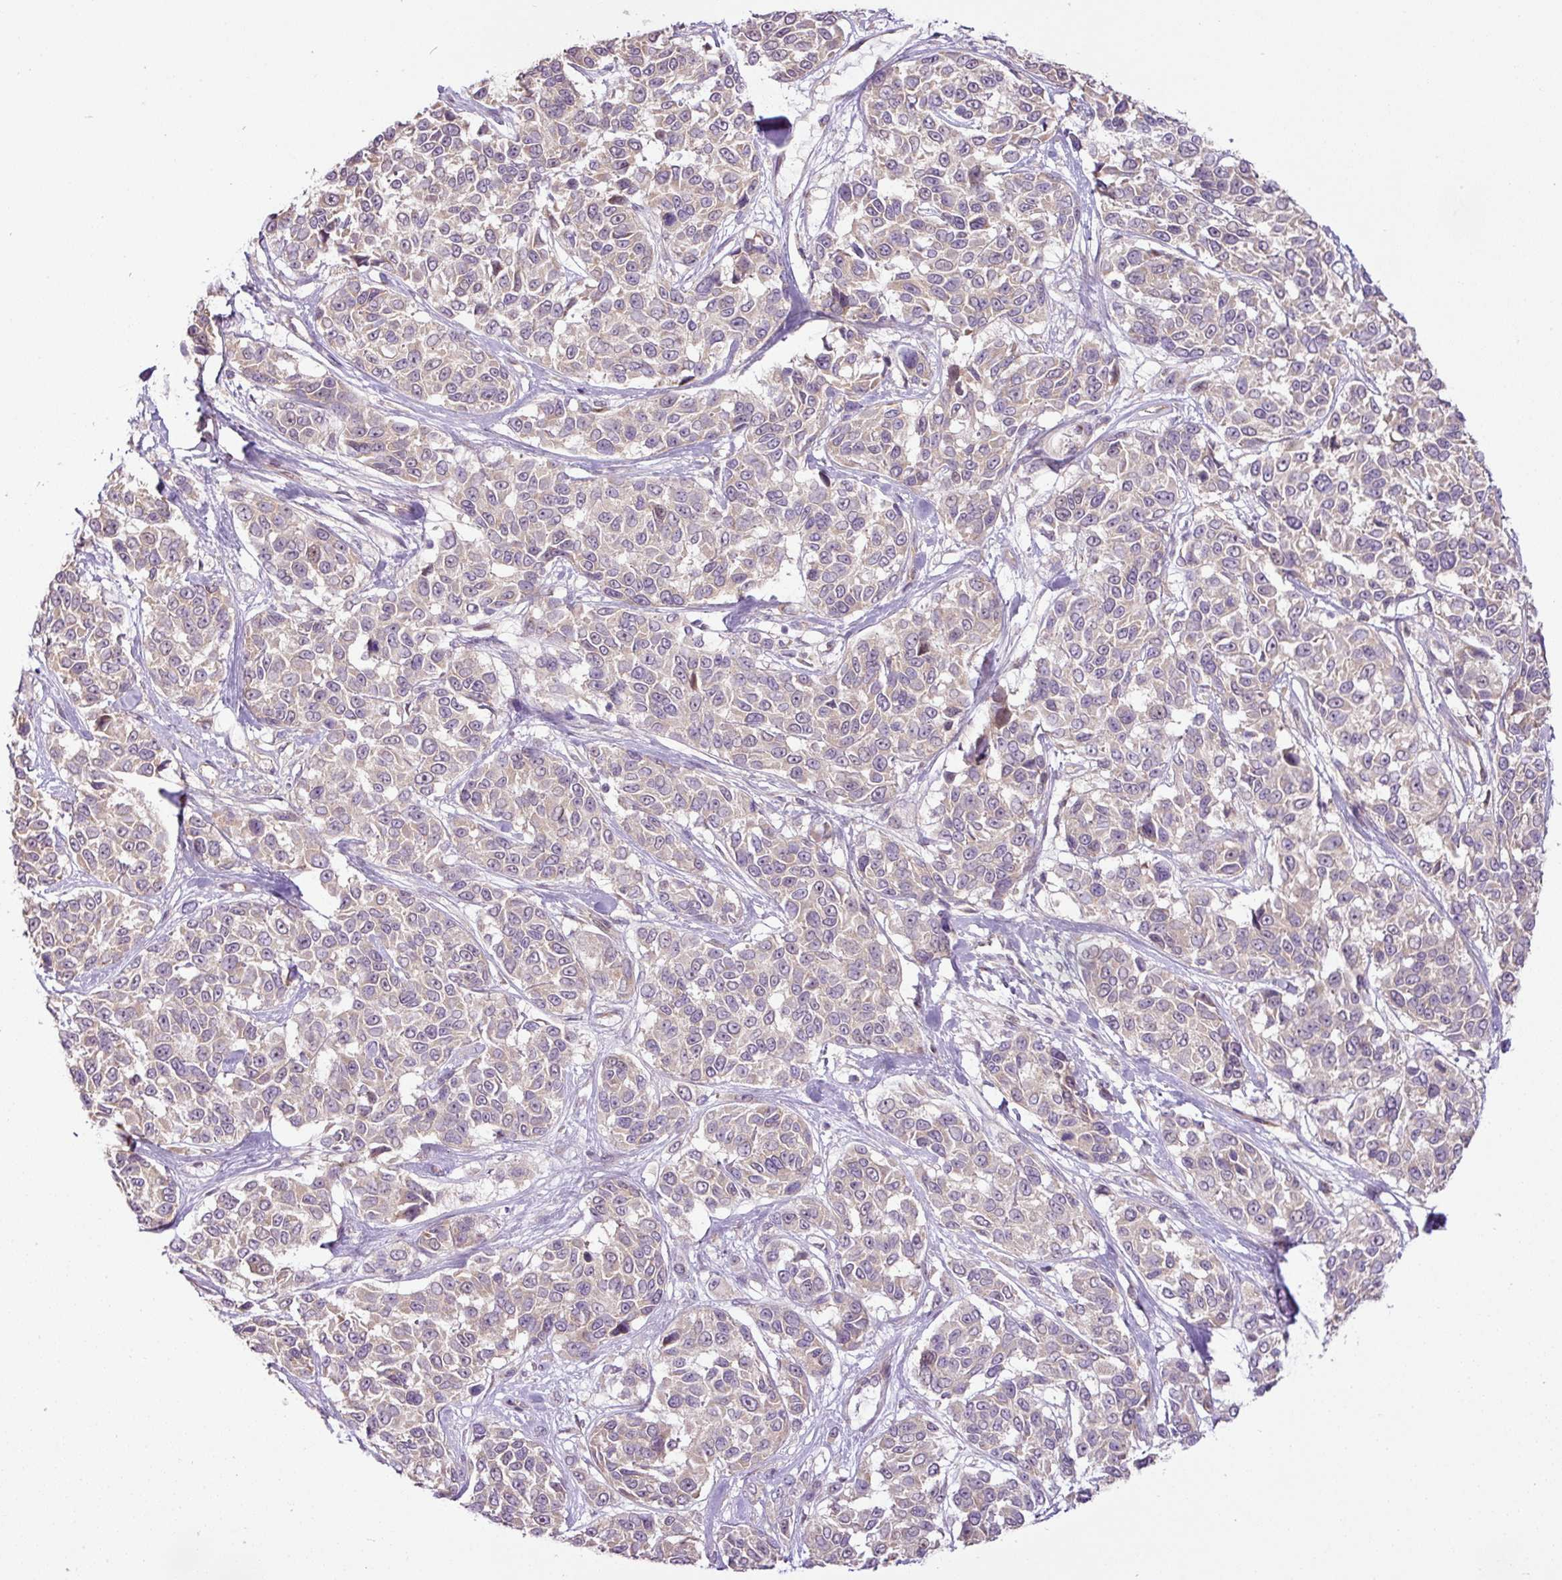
{"staining": {"intensity": "negative", "quantity": "none", "location": "none"}, "tissue": "melanoma", "cell_type": "Tumor cells", "image_type": "cancer", "snomed": [{"axis": "morphology", "description": "Malignant melanoma, NOS"}, {"axis": "topography", "description": "Skin"}], "caption": "This is an immunohistochemistry (IHC) histopathology image of malignant melanoma. There is no staining in tumor cells.", "gene": "COX18", "patient": {"sex": "female", "age": 66}}